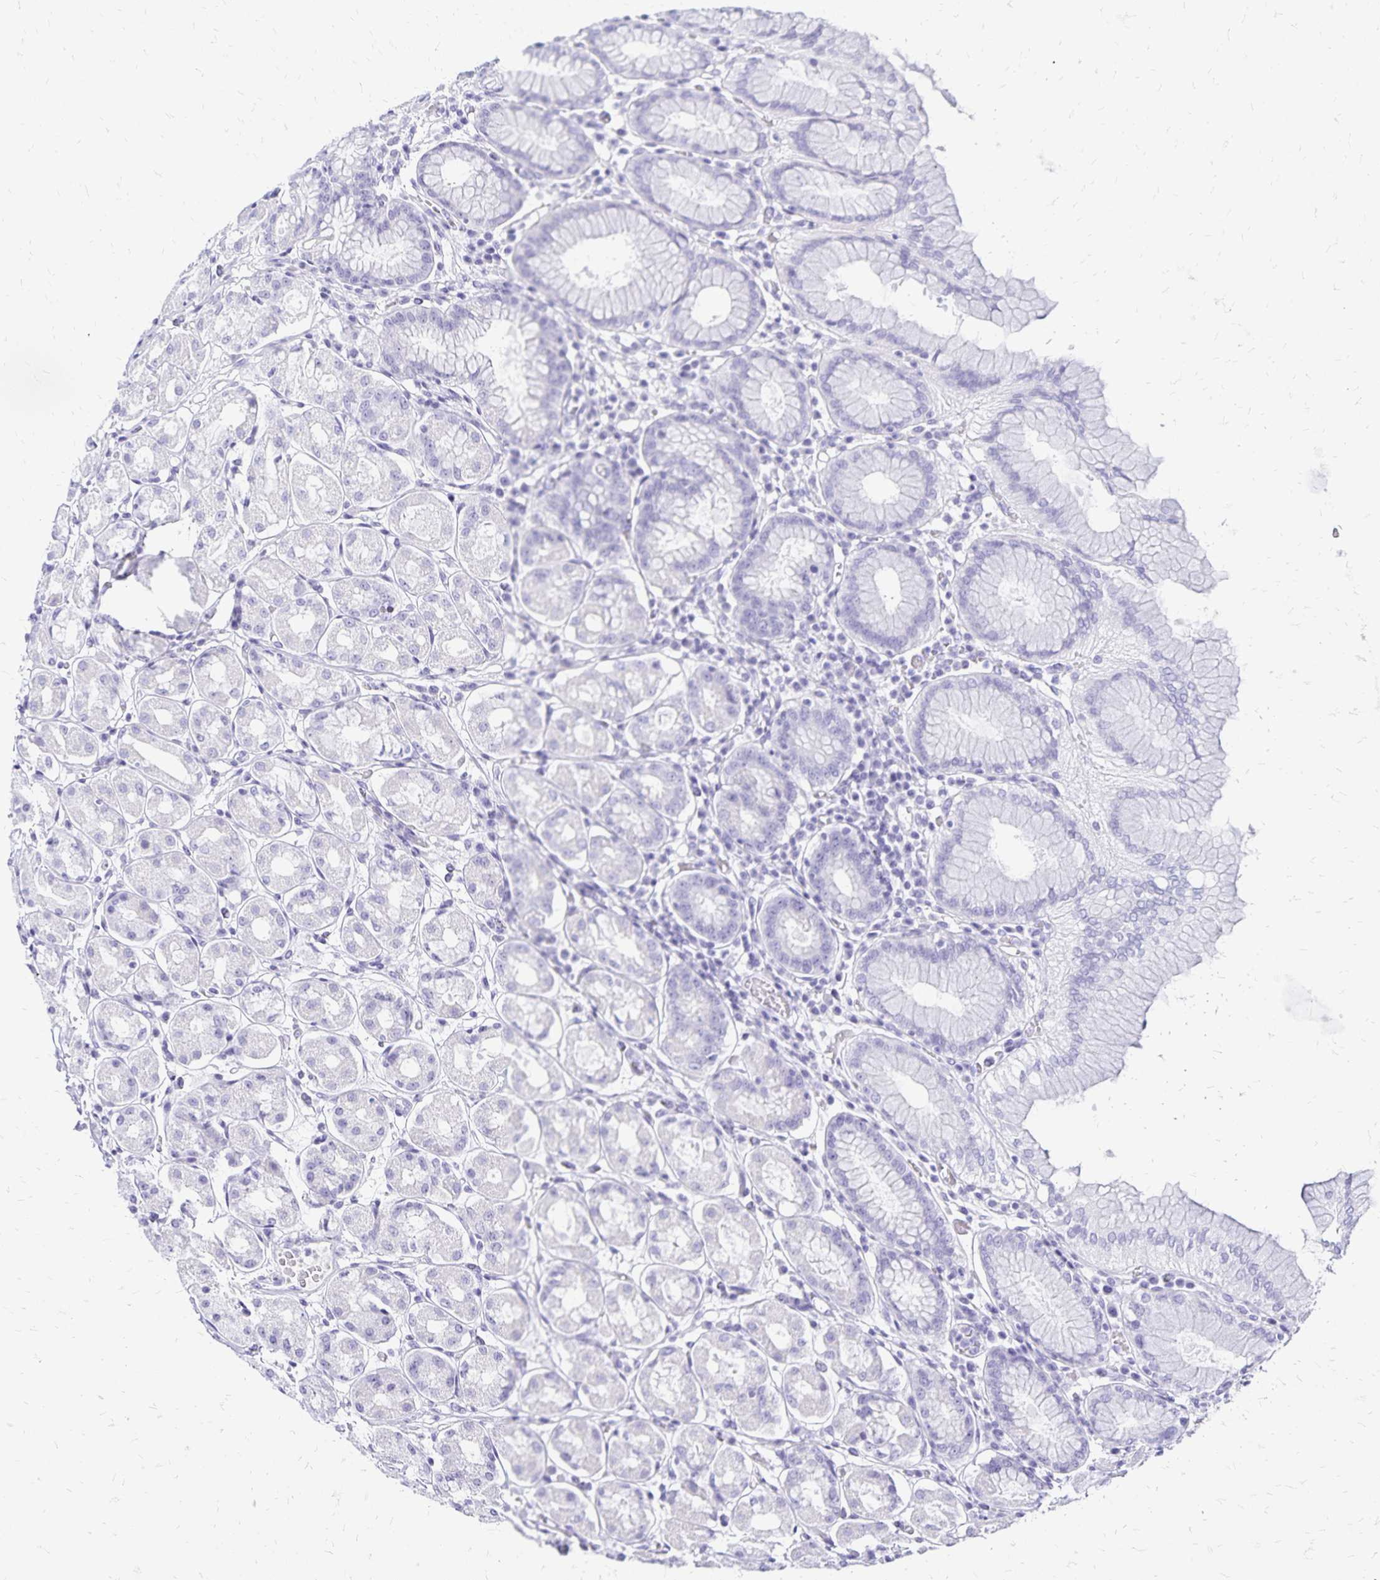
{"staining": {"intensity": "negative", "quantity": "none", "location": "none"}, "tissue": "stomach", "cell_type": "Glandular cells", "image_type": "normal", "snomed": [{"axis": "morphology", "description": "Normal tissue, NOS"}, {"axis": "topography", "description": "Stomach"}, {"axis": "topography", "description": "Stomach, lower"}], "caption": "Immunohistochemical staining of normal stomach reveals no significant staining in glandular cells.", "gene": "LIN28B", "patient": {"sex": "female", "age": 56}}